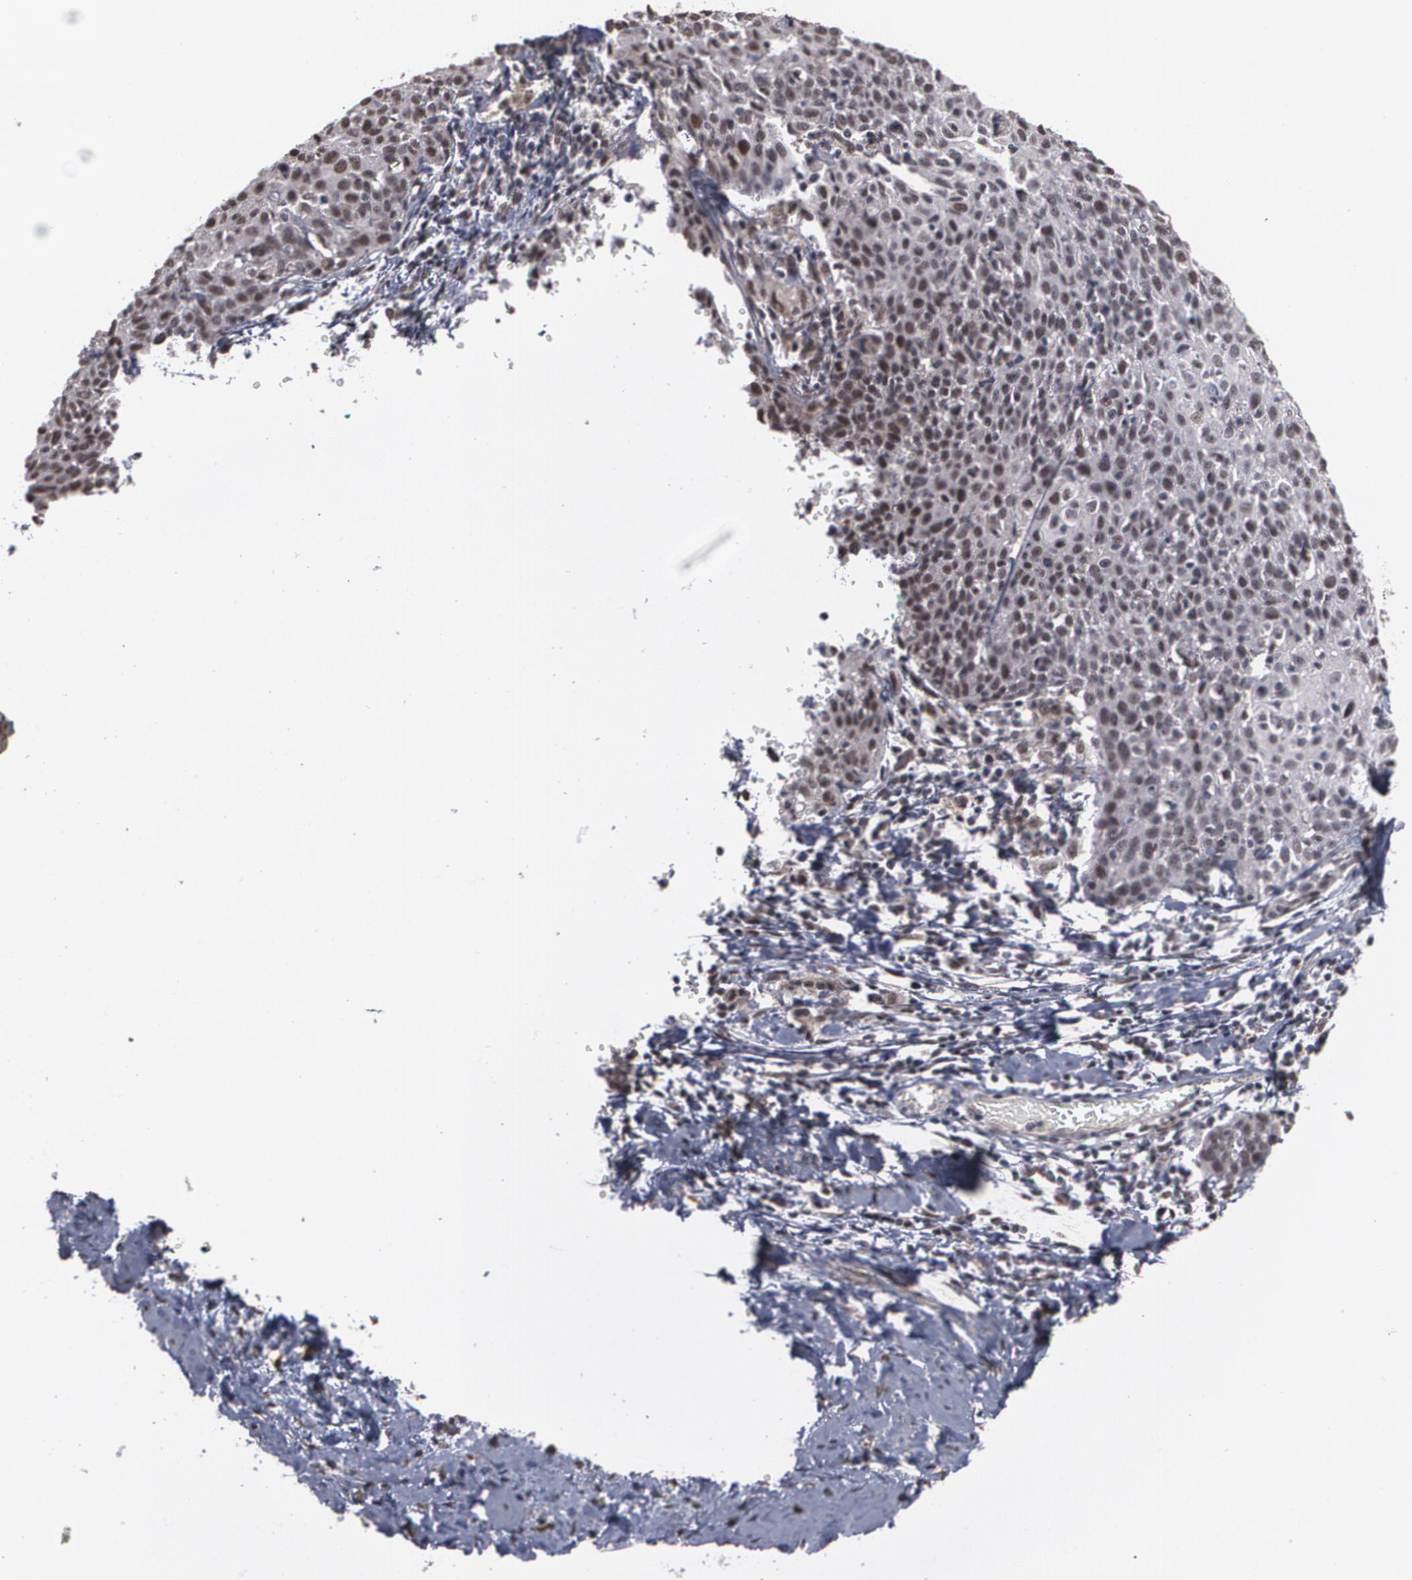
{"staining": {"intensity": "moderate", "quantity": ">75%", "location": "nuclear"}, "tissue": "cervical cancer", "cell_type": "Tumor cells", "image_type": "cancer", "snomed": [{"axis": "morphology", "description": "Squamous cell carcinoma, NOS"}, {"axis": "topography", "description": "Cervix"}], "caption": "Protein staining demonstrates moderate nuclear staining in about >75% of tumor cells in cervical cancer (squamous cell carcinoma).", "gene": "ZNF75A", "patient": {"sex": "female", "age": 38}}